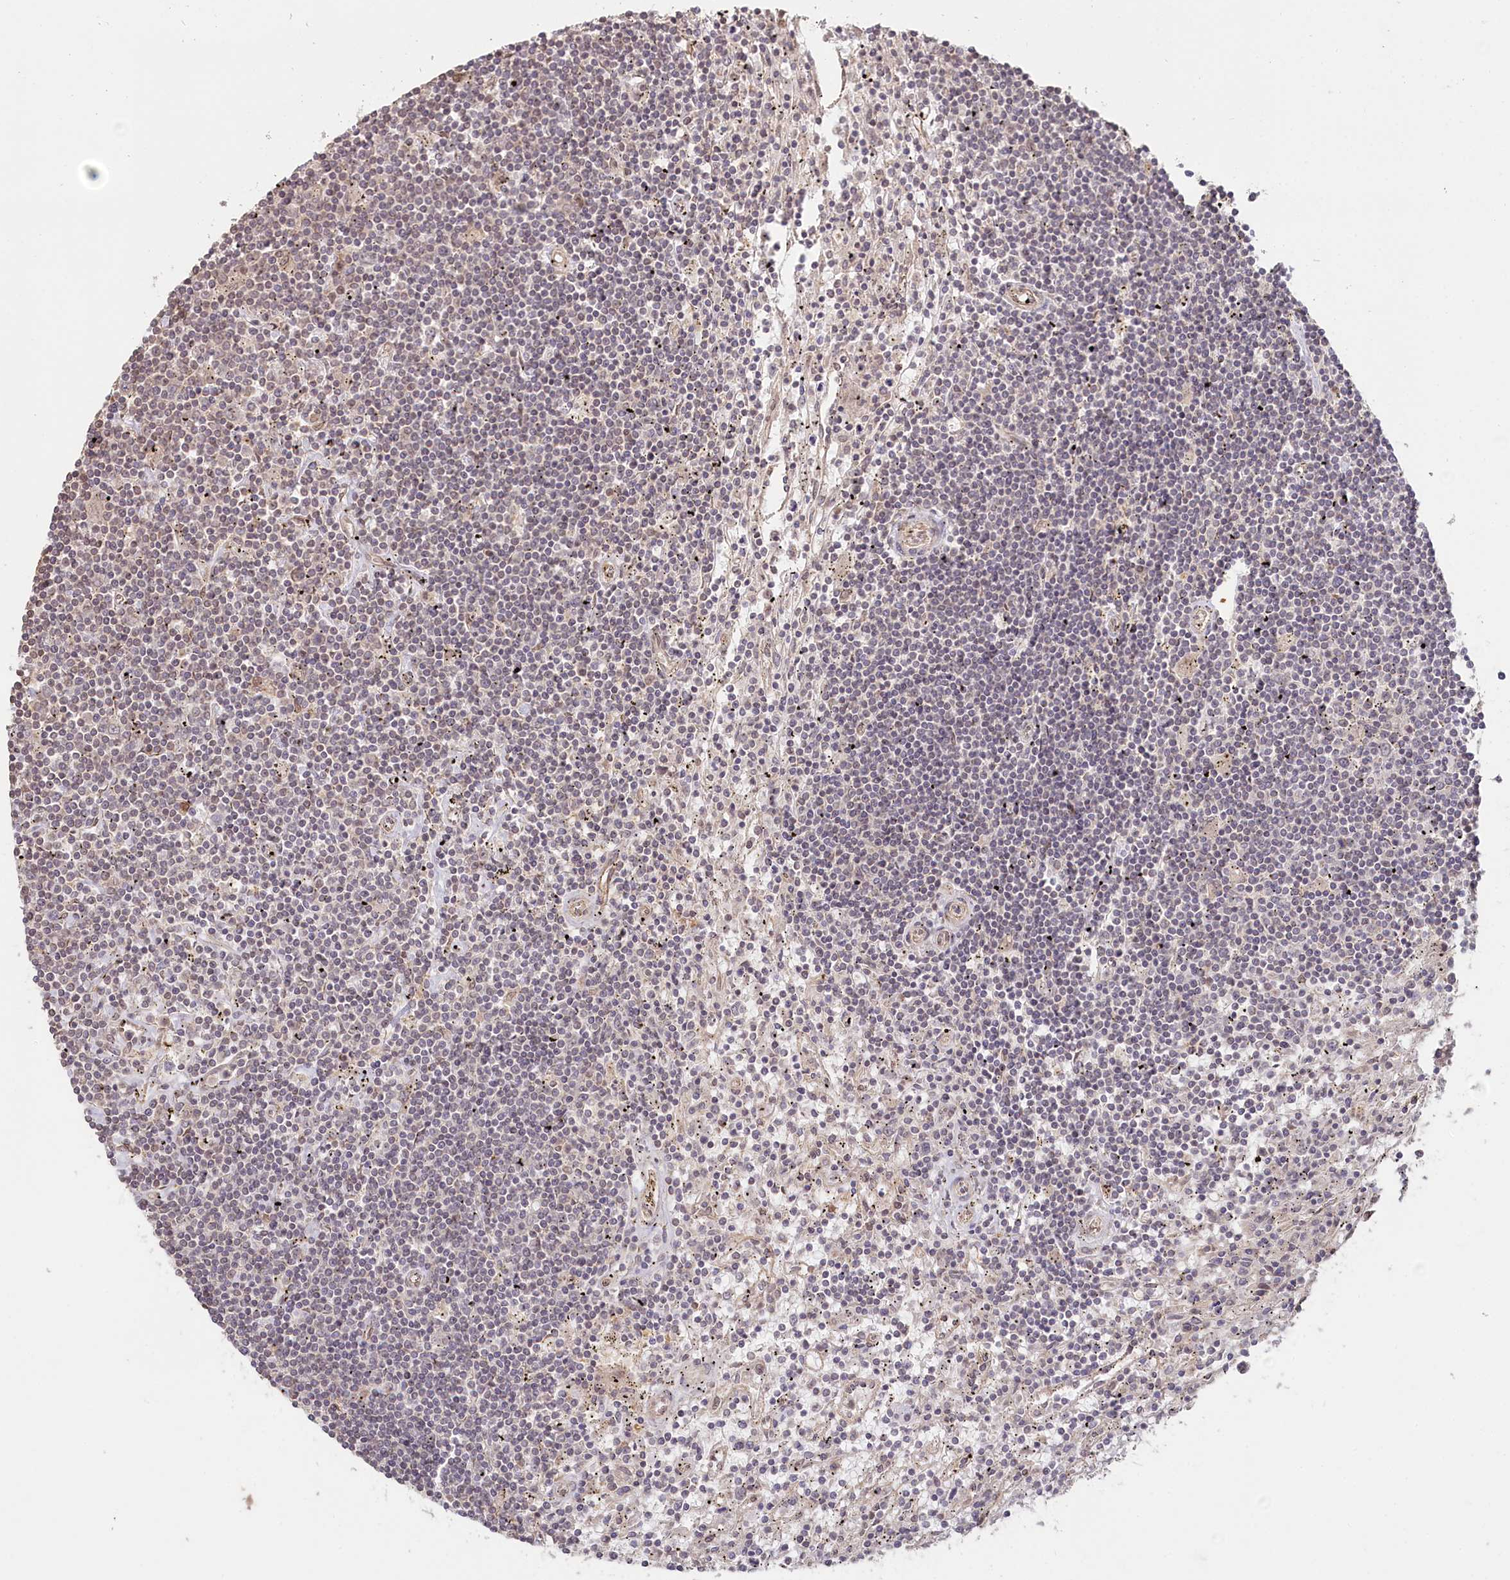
{"staining": {"intensity": "negative", "quantity": "none", "location": "none"}, "tissue": "lymphoma", "cell_type": "Tumor cells", "image_type": "cancer", "snomed": [{"axis": "morphology", "description": "Malignant lymphoma, non-Hodgkin's type, Low grade"}, {"axis": "topography", "description": "Spleen"}], "caption": "Tumor cells are negative for brown protein staining in lymphoma. (DAB (3,3'-diaminobenzidine) IHC visualized using brightfield microscopy, high magnification).", "gene": "TCHP", "patient": {"sex": "male", "age": 76}}